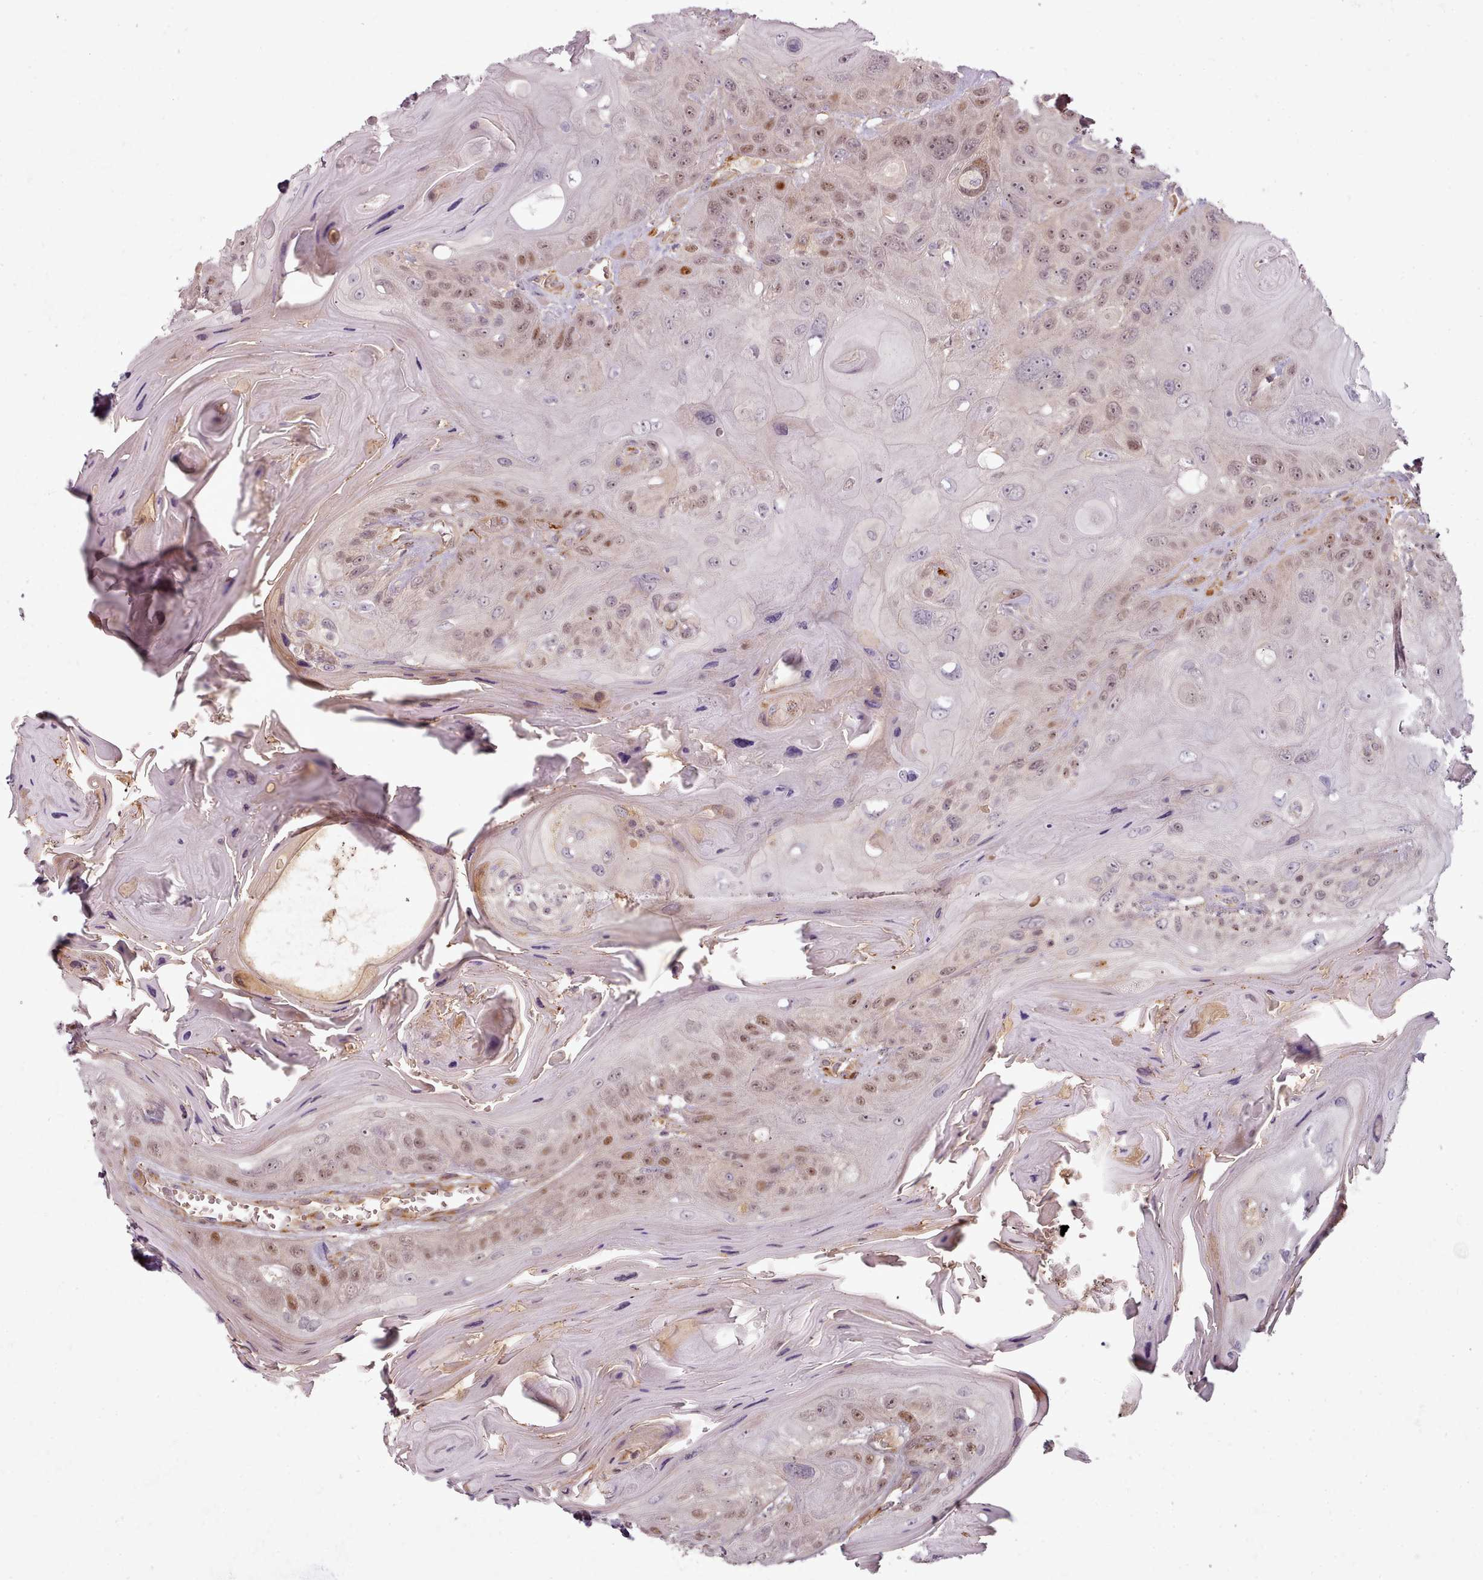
{"staining": {"intensity": "moderate", "quantity": "25%-75%", "location": "nuclear"}, "tissue": "head and neck cancer", "cell_type": "Tumor cells", "image_type": "cancer", "snomed": [{"axis": "morphology", "description": "Squamous cell carcinoma, NOS"}, {"axis": "topography", "description": "Head-Neck"}], "caption": "The image exhibits staining of head and neck squamous cell carcinoma, revealing moderate nuclear protein positivity (brown color) within tumor cells.", "gene": "C1QTNF5", "patient": {"sex": "female", "age": 59}}